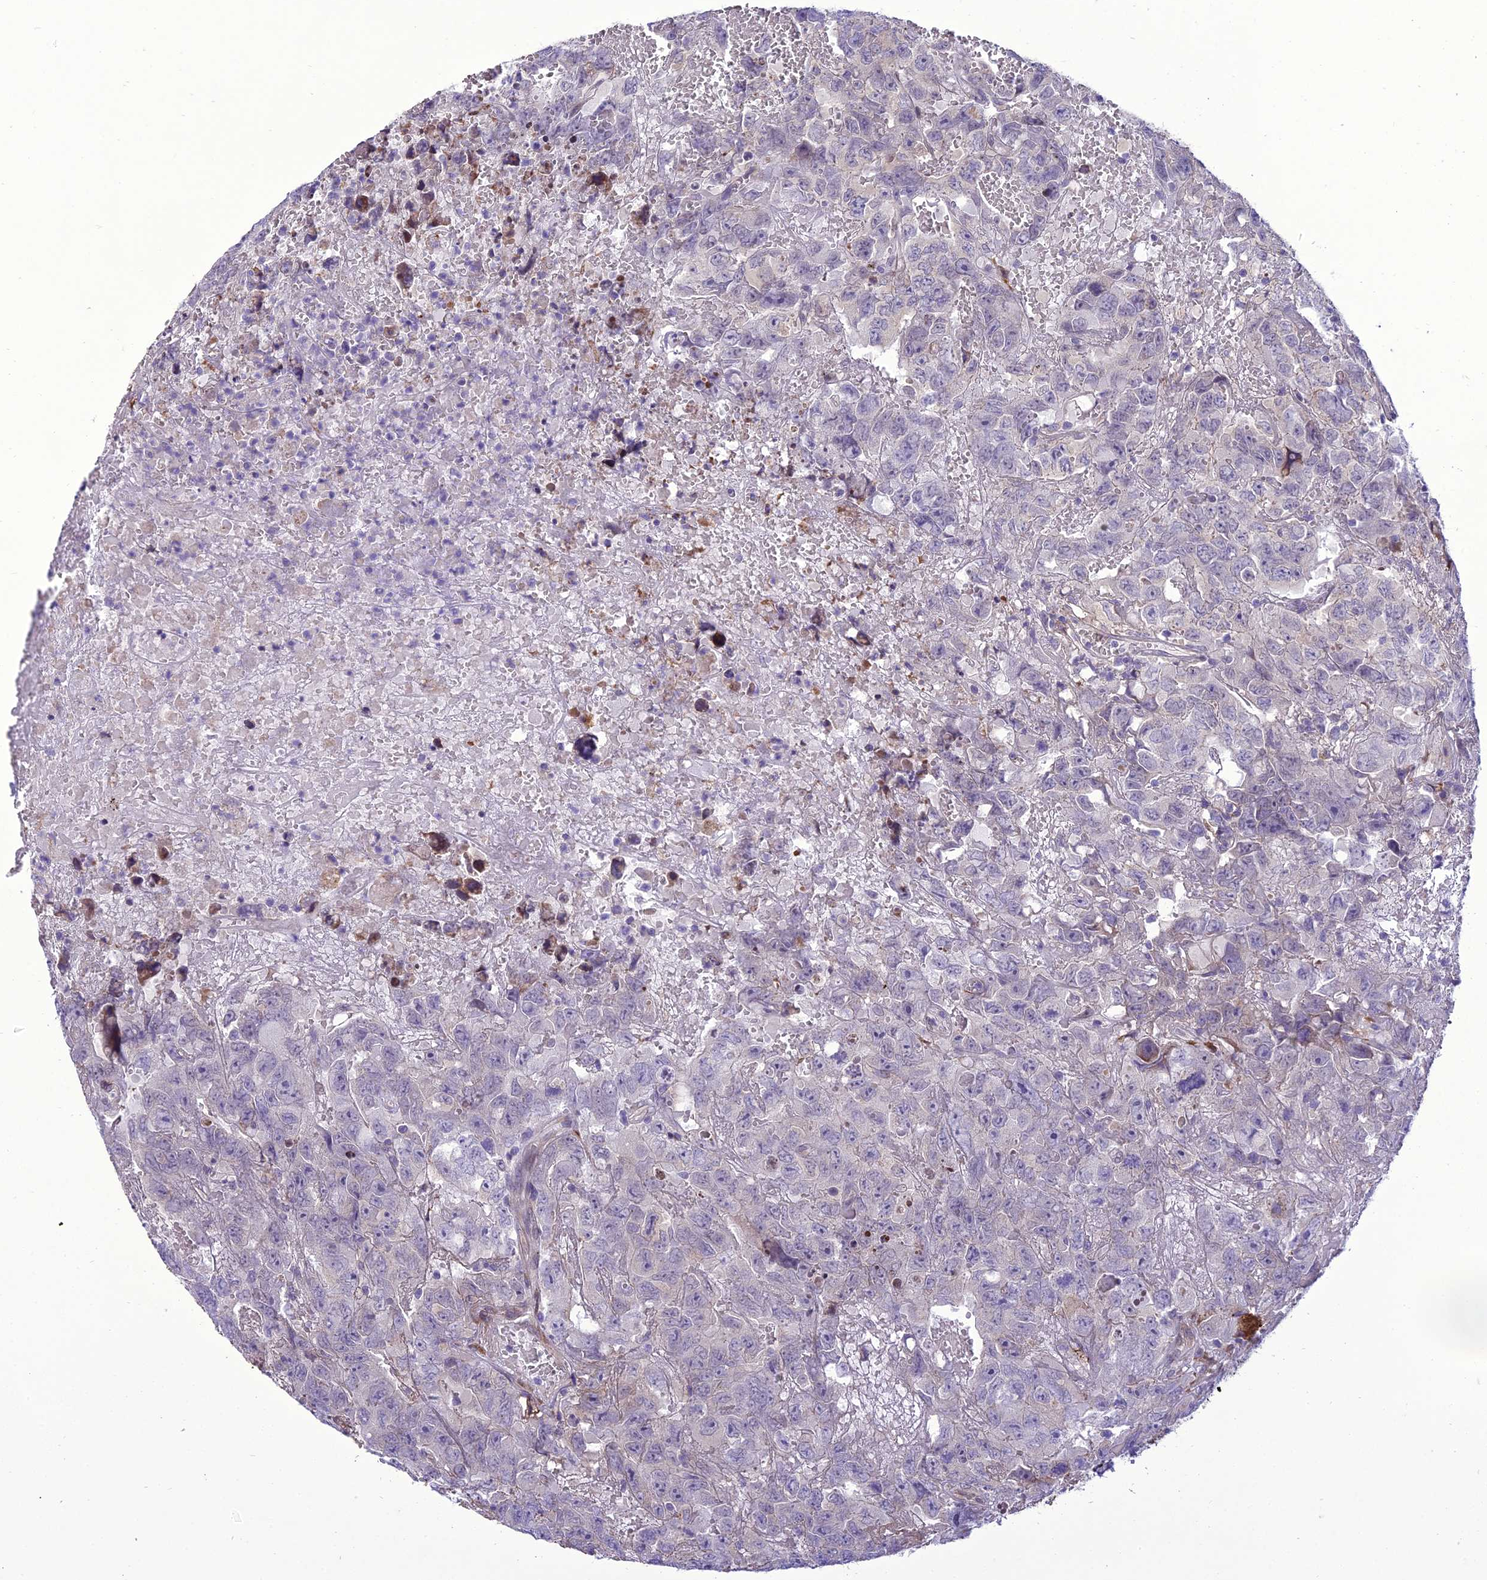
{"staining": {"intensity": "negative", "quantity": "none", "location": "none"}, "tissue": "testis cancer", "cell_type": "Tumor cells", "image_type": "cancer", "snomed": [{"axis": "morphology", "description": "Carcinoma, Embryonal, NOS"}, {"axis": "topography", "description": "Testis"}], "caption": "The micrograph displays no significant expression in tumor cells of embryonal carcinoma (testis).", "gene": "NEURL2", "patient": {"sex": "male", "age": 45}}